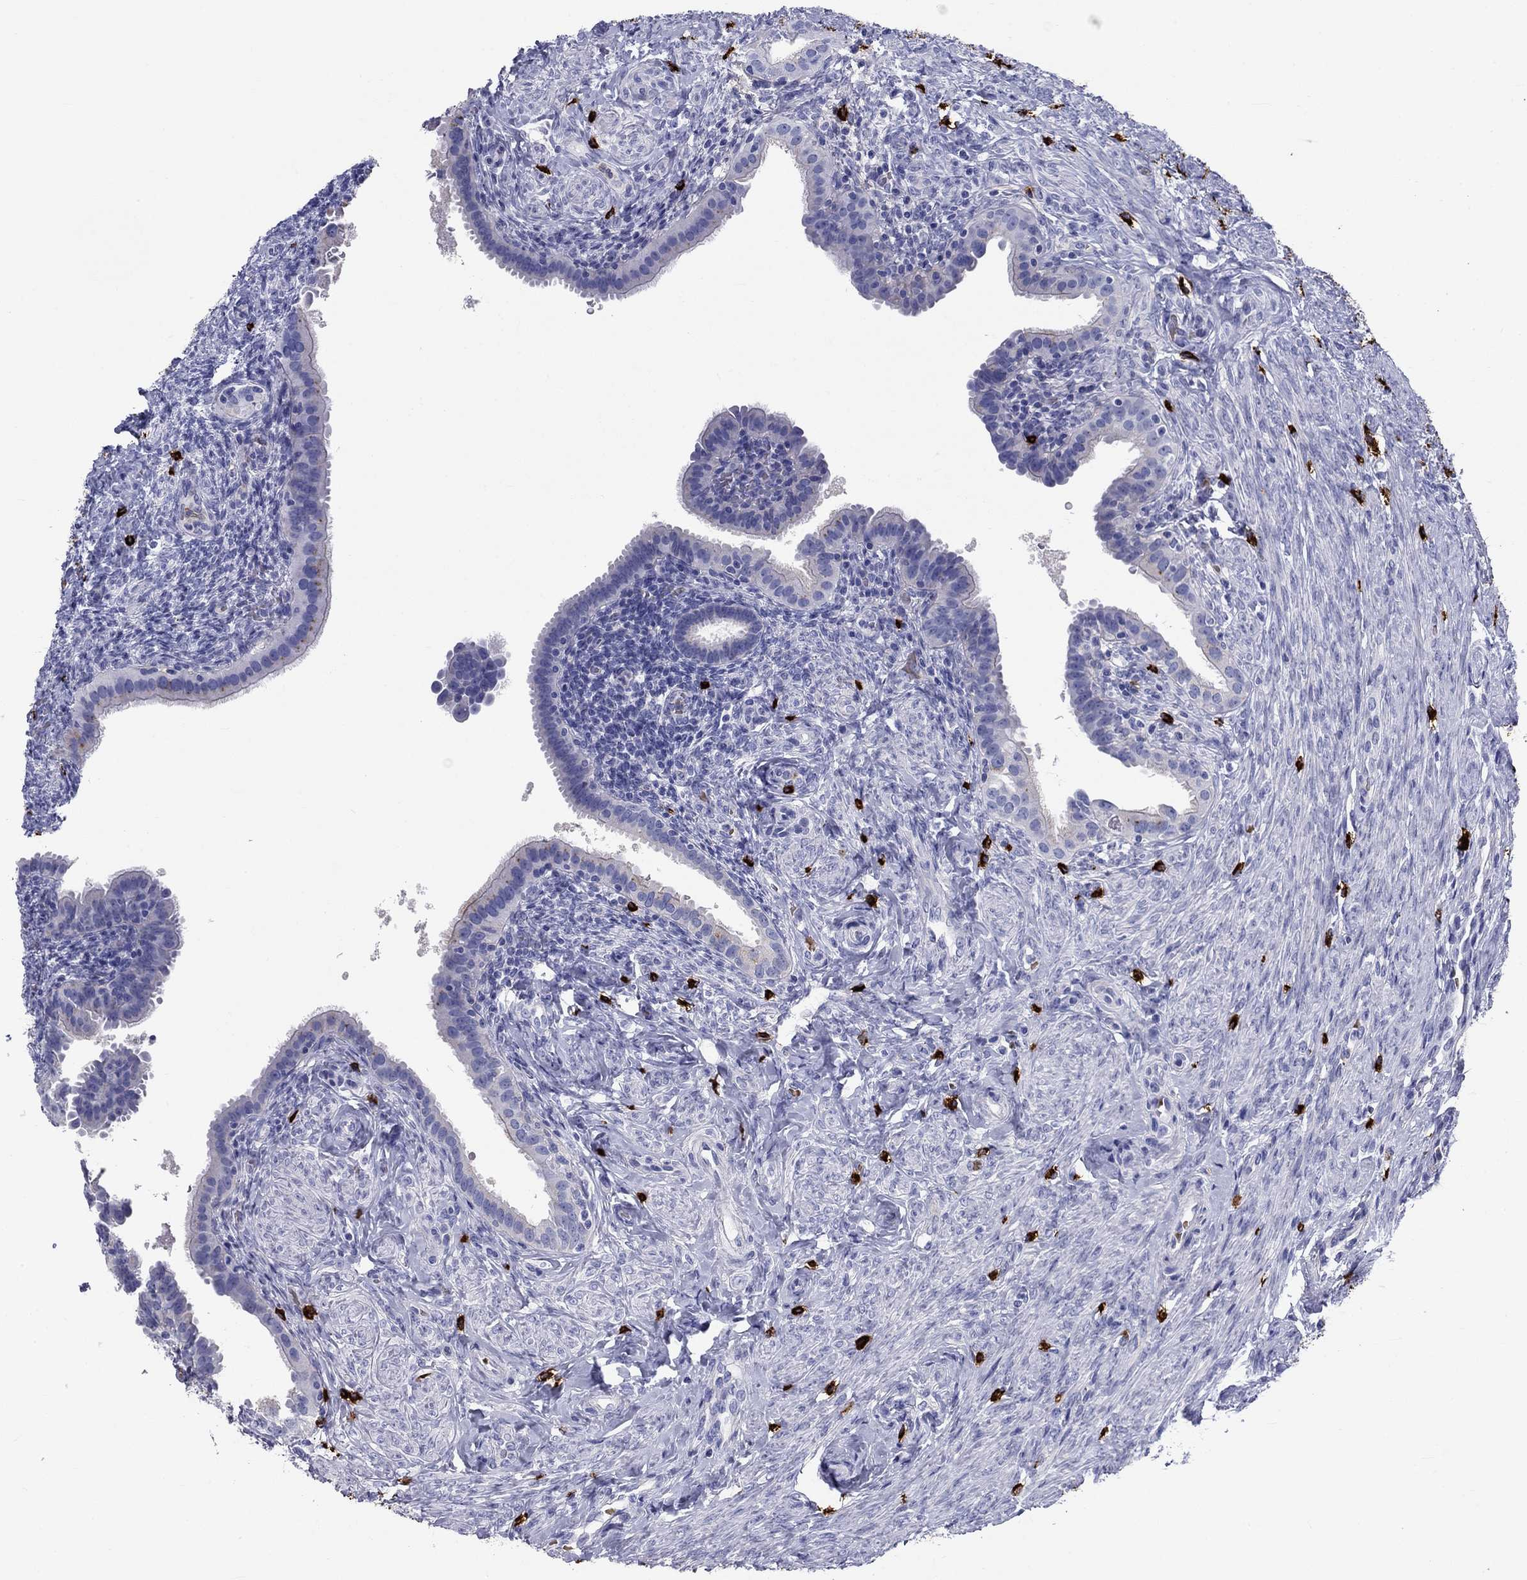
{"staining": {"intensity": "negative", "quantity": "none", "location": "none"}, "tissue": "fallopian tube", "cell_type": "Glandular cells", "image_type": "normal", "snomed": [{"axis": "morphology", "description": "Normal tissue, NOS"}, {"axis": "topography", "description": "Fallopian tube"}], "caption": "This is an IHC image of benign fallopian tube. There is no staining in glandular cells.", "gene": "CD40LG", "patient": {"sex": "female", "age": 41}}